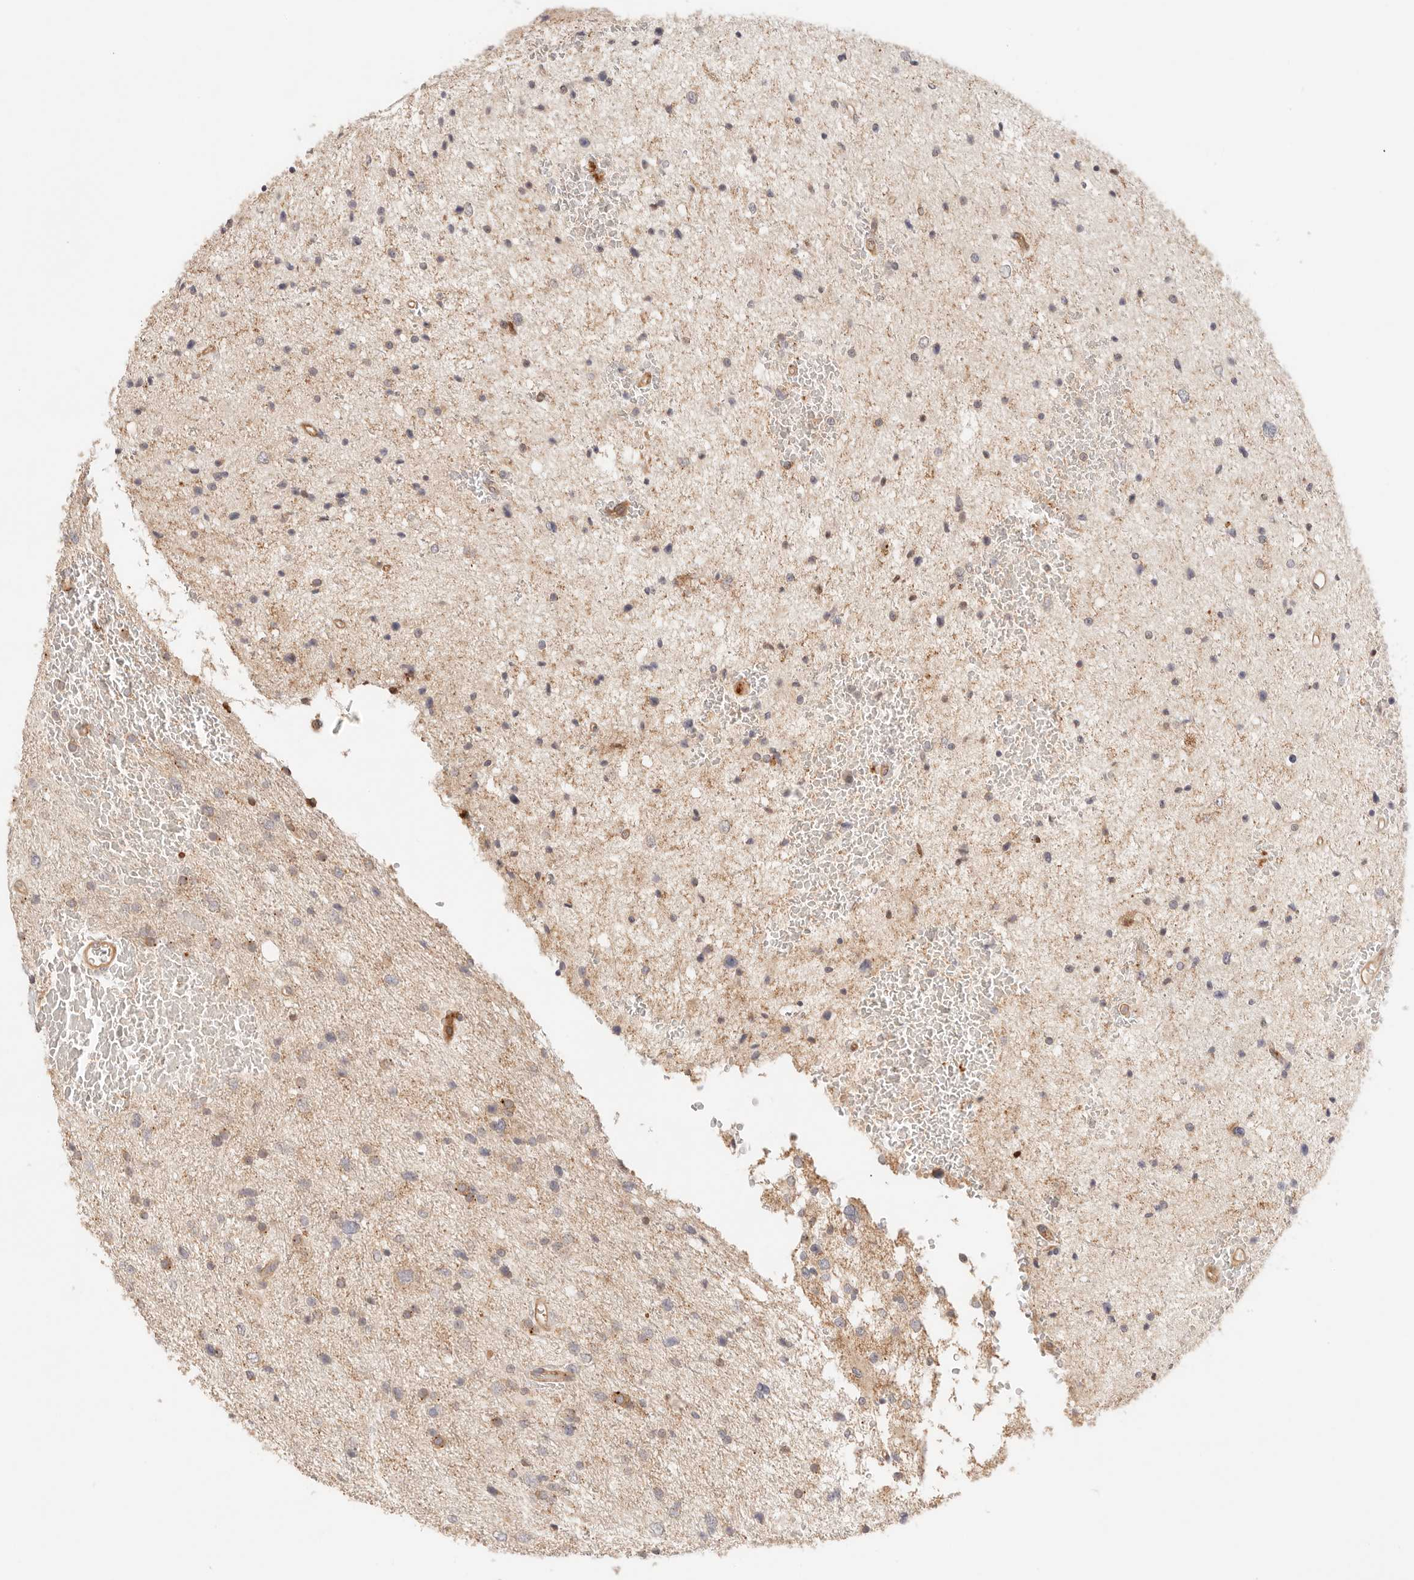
{"staining": {"intensity": "weak", "quantity": "25%-75%", "location": "cytoplasmic/membranous"}, "tissue": "glioma", "cell_type": "Tumor cells", "image_type": "cancer", "snomed": [{"axis": "morphology", "description": "Glioma, malignant, Low grade"}, {"axis": "topography", "description": "Cerebral cortex"}], "caption": "Weak cytoplasmic/membranous positivity for a protein is appreciated in about 25%-75% of tumor cells of low-grade glioma (malignant) using IHC.", "gene": "IL1R2", "patient": {"sex": "female", "age": 39}}